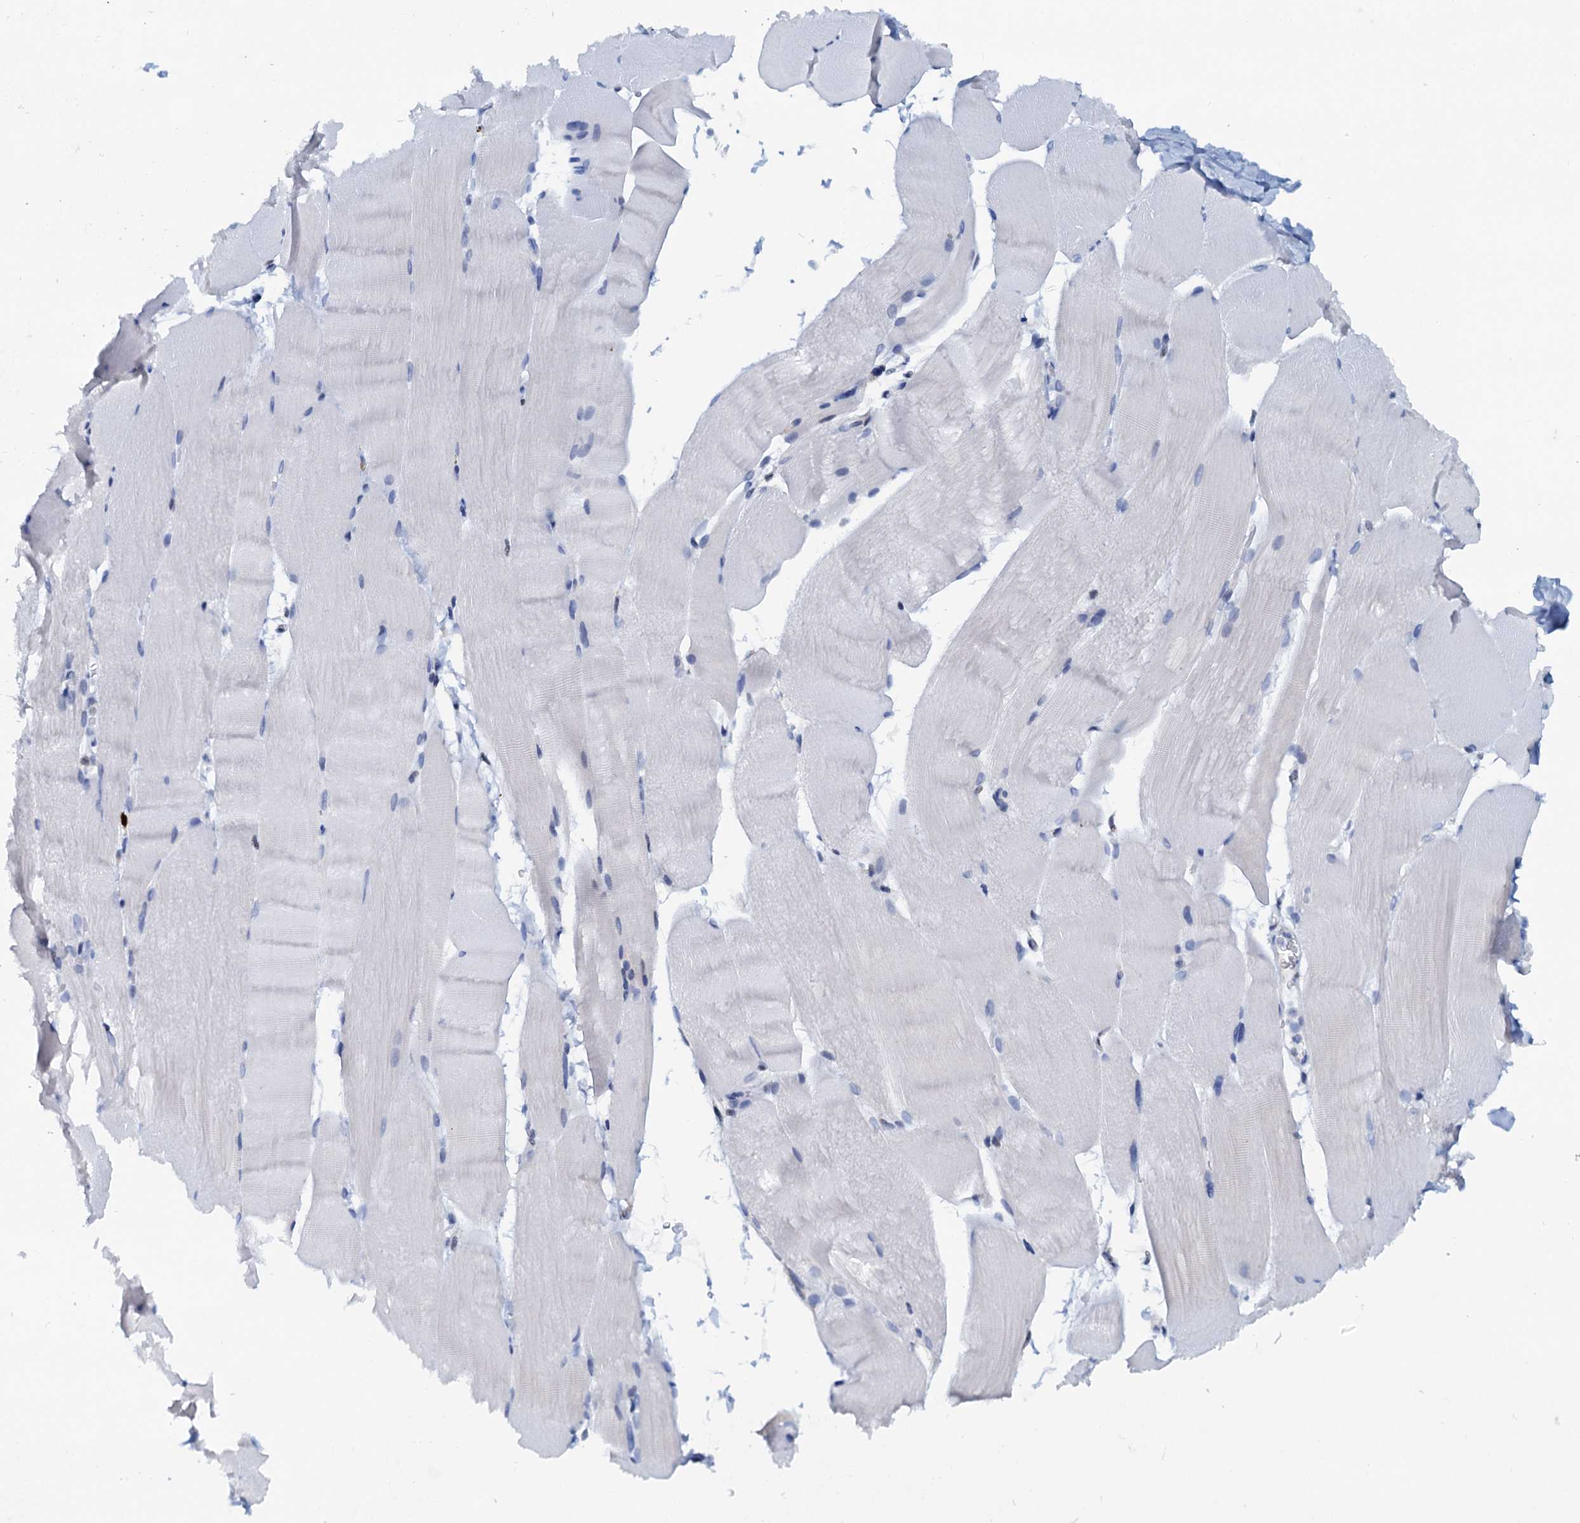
{"staining": {"intensity": "negative", "quantity": "none", "location": "none"}, "tissue": "skeletal muscle", "cell_type": "Myocytes", "image_type": "normal", "snomed": [{"axis": "morphology", "description": "Normal tissue, NOS"}, {"axis": "topography", "description": "Skeletal muscle"}, {"axis": "topography", "description": "Parathyroid gland"}], "caption": "An immunohistochemistry histopathology image of normal skeletal muscle is shown. There is no staining in myocytes of skeletal muscle. (DAB (3,3'-diaminobenzidine) immunohistochemistry with hematoxylin counter stain).", "gene": "PTGES3", "patient": {"sex": "female", "age": 37}}